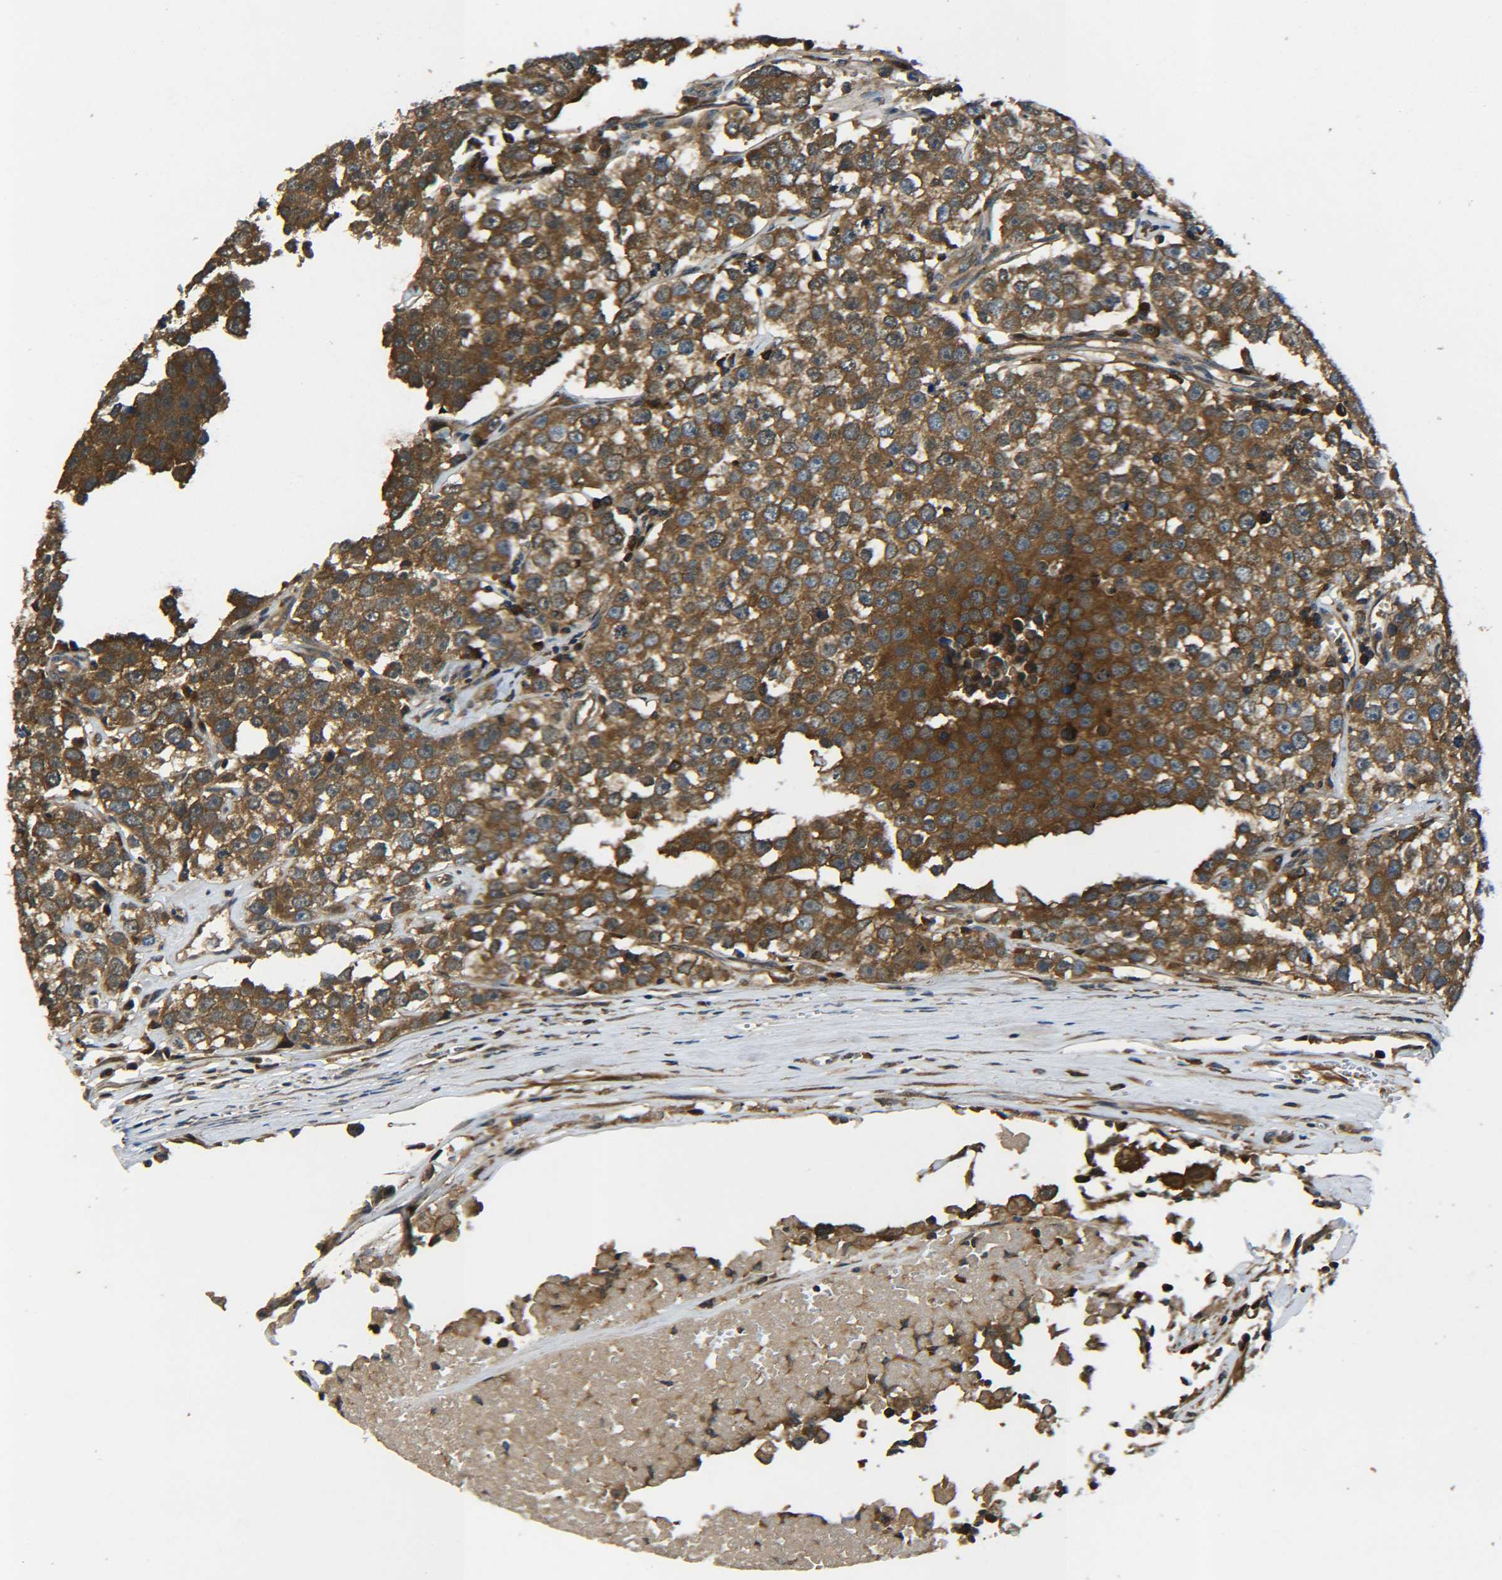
{"staining": {"intensity": "strong", "quantity": ">75%", "location": "cytoplasmic/membranous"}, "tissue": "testis cancer", "cell_type": "Tumor cells", "image_type": "cancer", "snomed": [{"axis": "morphology", "description": "Seminoma, NOS"}, {"axis": "morphology", "description": "Carcinoma, Embryonal, NOS"}, {"axis": "topography", "description": "Testis"}], "caption": "Human testis cancer stained with a protein marker displays strong staining in tumor cells.", "gene": "PREB", "patient": {"sex": "male", "age": 52}}